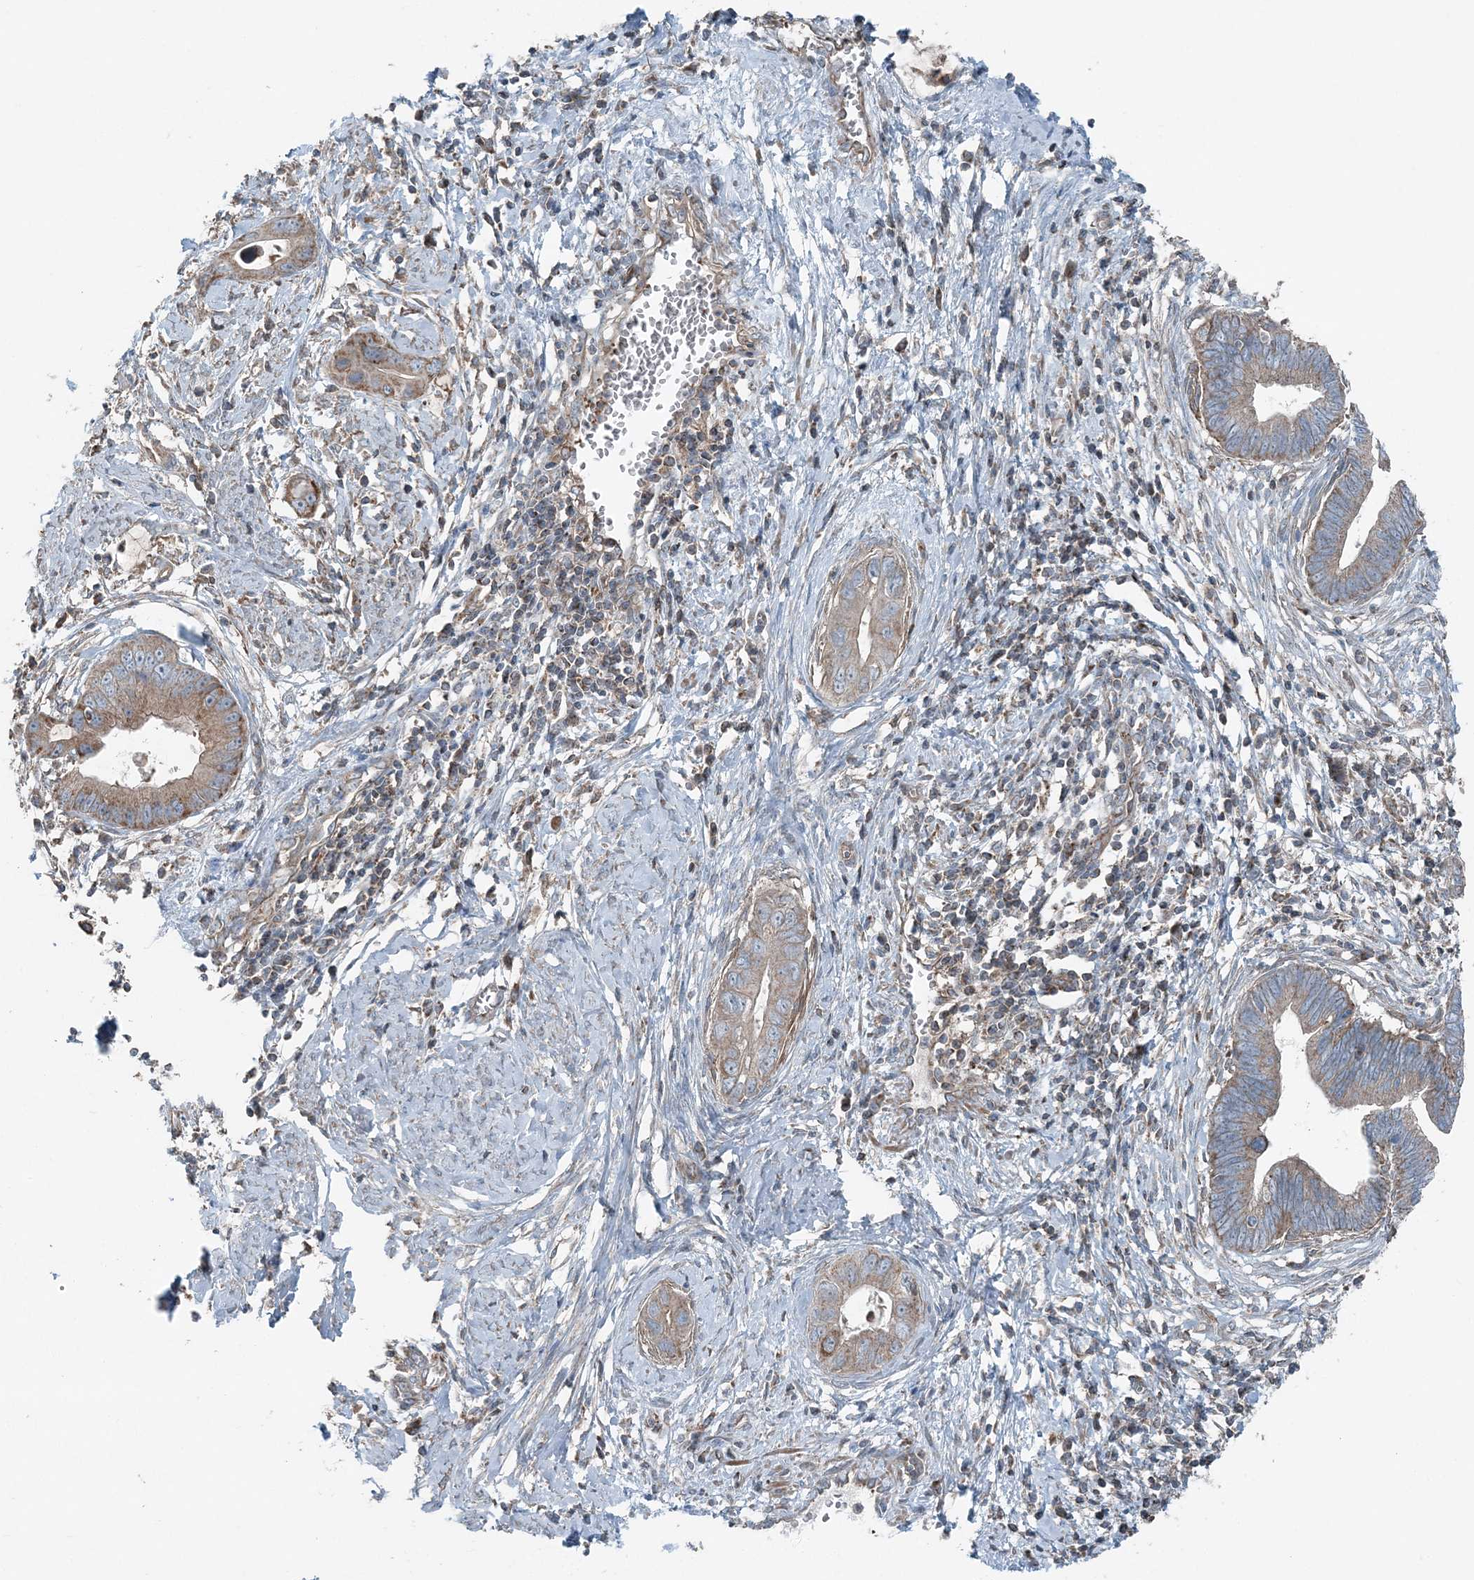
{"staining": {"intensity": "moderate", "quantity": "25%-75%", "location": "cytoplasmic/membranous"}, "tissue": "cervical cancer", "cell_type": "Tumor cells", "image_type": "cancer", "snomed": [{"axis": "morphology", "description": "Adenocarcinoma, NOS"}, {"axis": "topography", "description": "Cervix"}], "caption": "Cervical adenocarcinoma tissue demonstrates moderate cytoplasmic/membranous staining in approximately 25%-75% of tumor cells", "gene": "KY", "patient": {"sex": "female", "age": 44}}